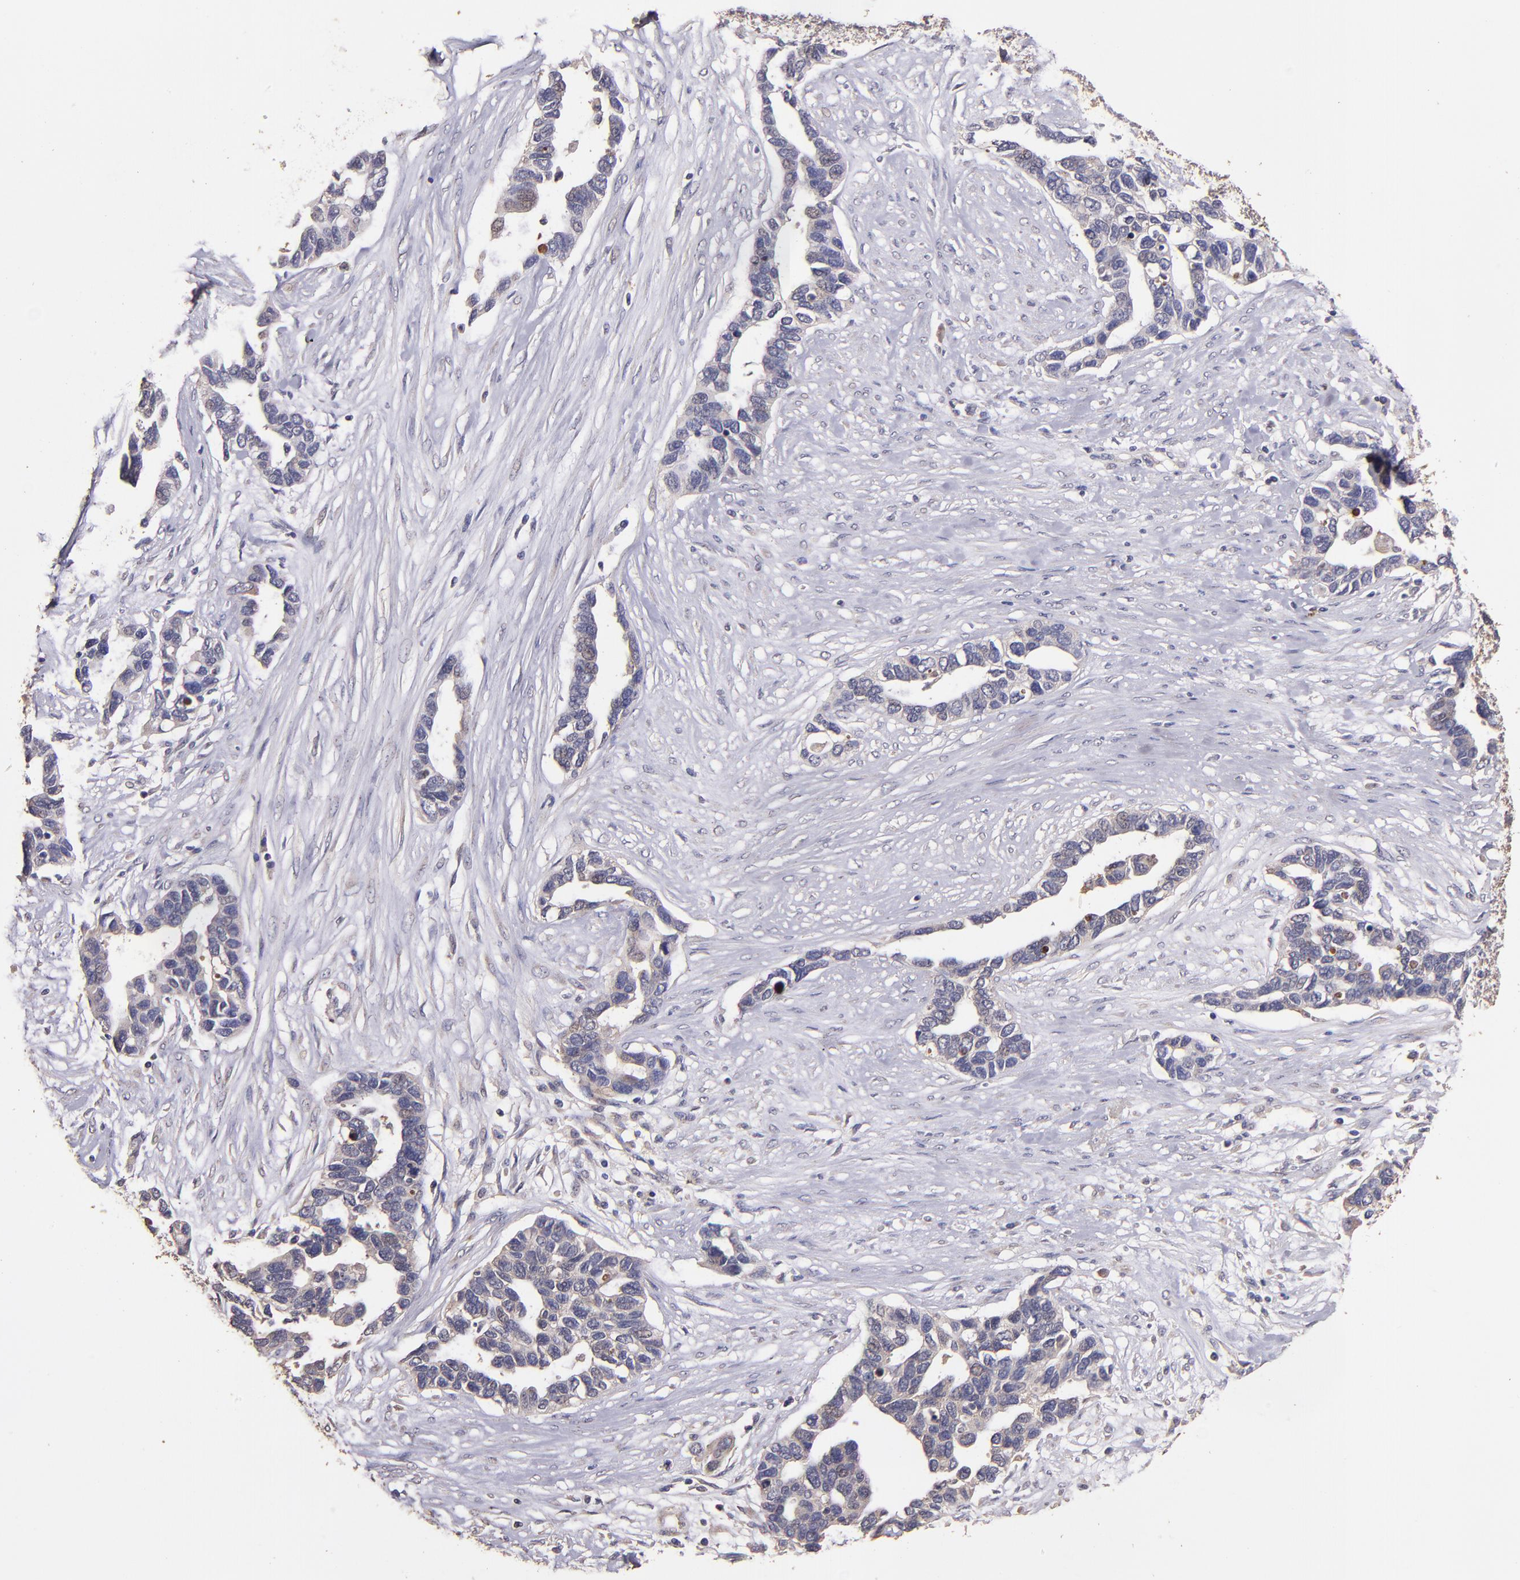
{"staining": {"intensity": "weak", "quantity": "<25%", "location": "cytoplasmic/membranous,nuclear"}, "tissue": "ovarian cancer", "cell_type": "Tumor cells", "image_type": "cancer", "snomed": [{"axis": "morphology", "description": "Cystadenocarcinoma, serous, NOS"}, {"axis": "topography", "description": "Ovary"}], "caption": "IHC photomicrograph of human ovarian cancer (serous cystadenocarcinoma) stained for a protein (brown), which exhibits no expression in tumor cells.", "gene": "HECTD1", "patient": {"sex": "female", "age": 54}}